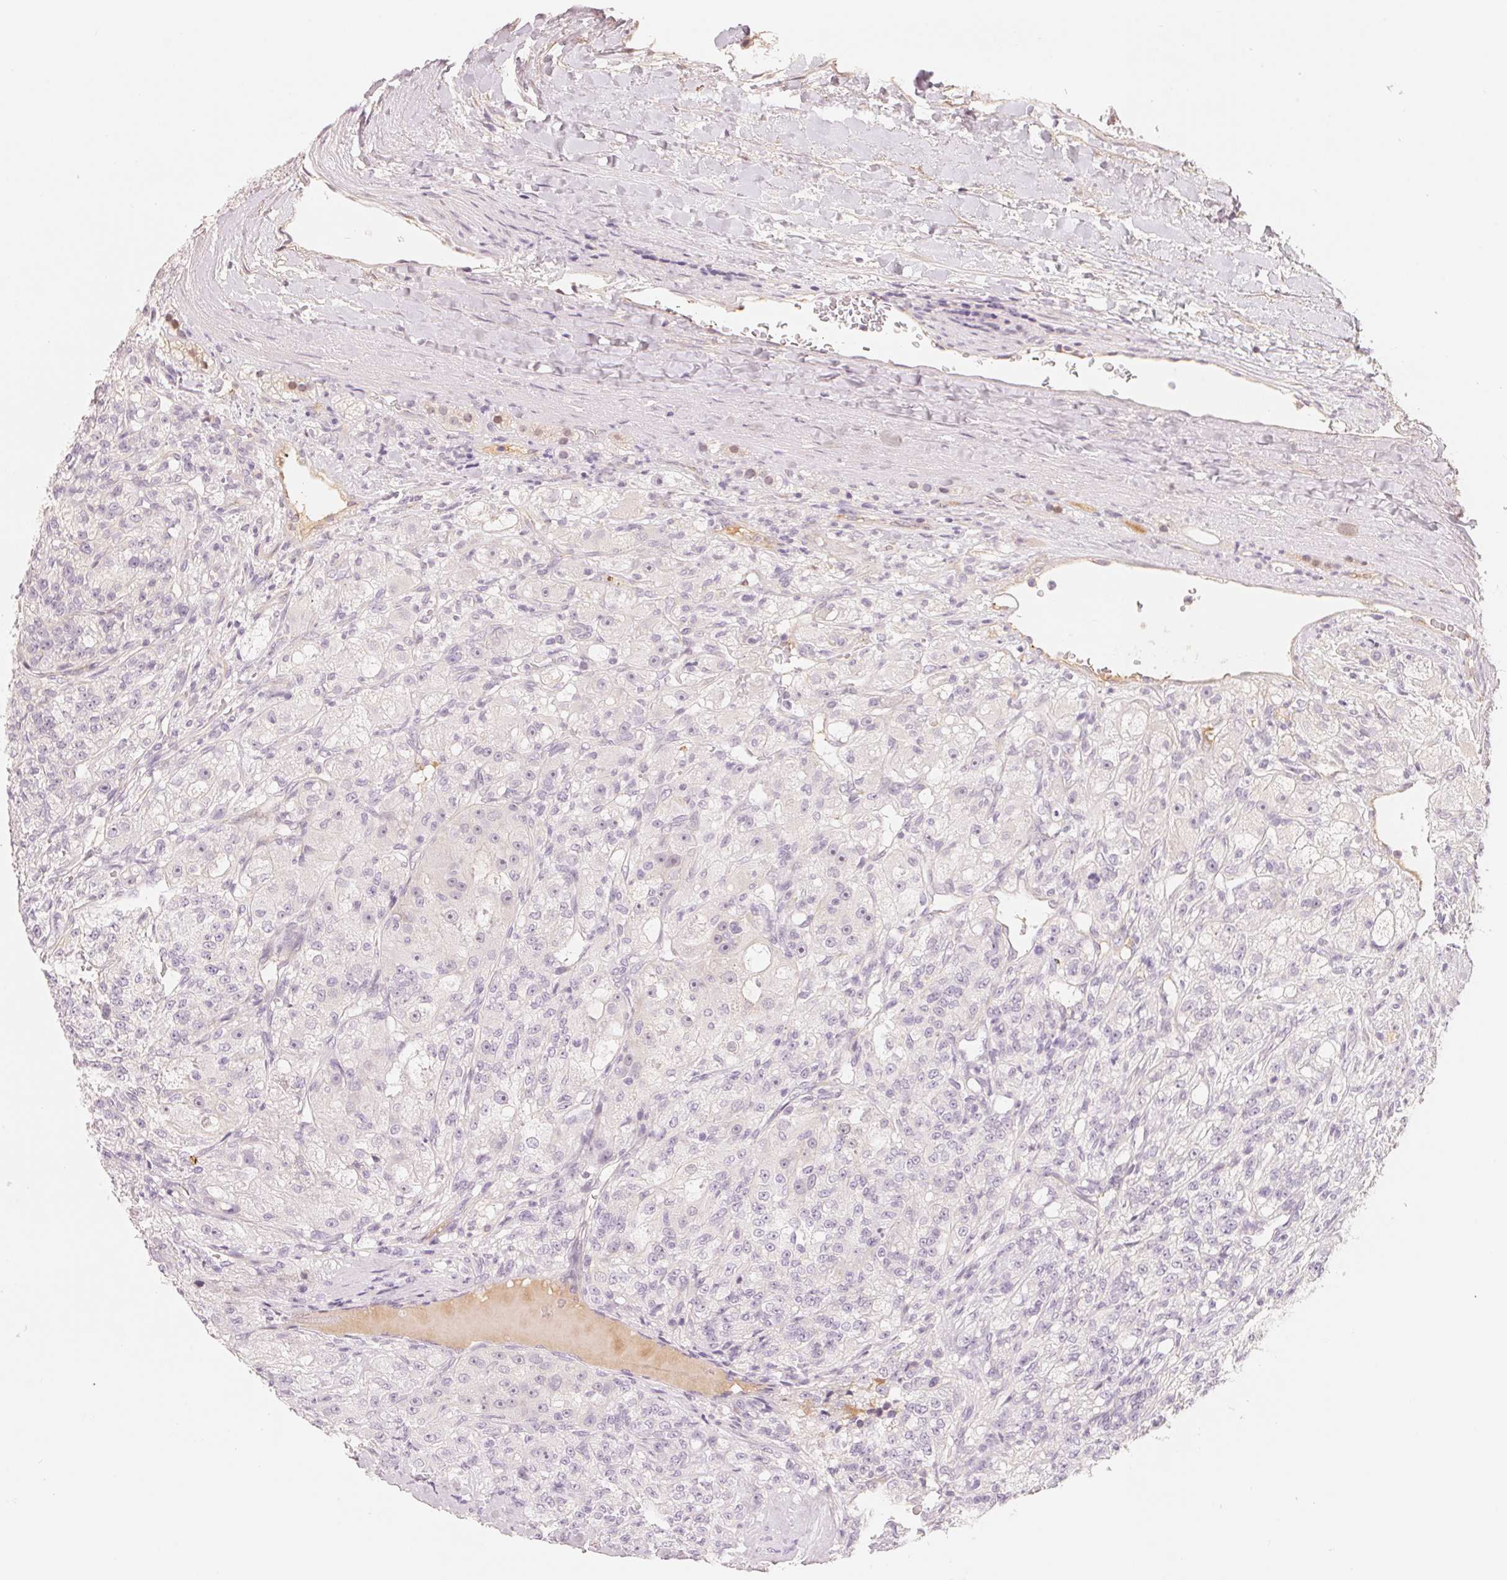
{"staining": {"intensity": "negative", "quantity": "none", "location": "none"}, "tissue": "renal cancer", "cell_type": "Tumor cells", "image_type": "cancer", "snomed": [{"axis": "morphology", "description": "Adenocarcinoma, NOS"}, {"axis": "topography", "description": "Kidney"}], "caption": "A high-resolution micrograph shows immunohistochemistry (IHC) staining of adenocarcinoma (renal), which shows no significant expression in tumor cells. (Stains: DAB (3,3'-diaminobenzidine) IHC with hematoxylin counter stain, Microscopy: brightfield microscopy at high magnification).", "gene": "CFHR2", "patient": {"sex": "female", "age": 63}}